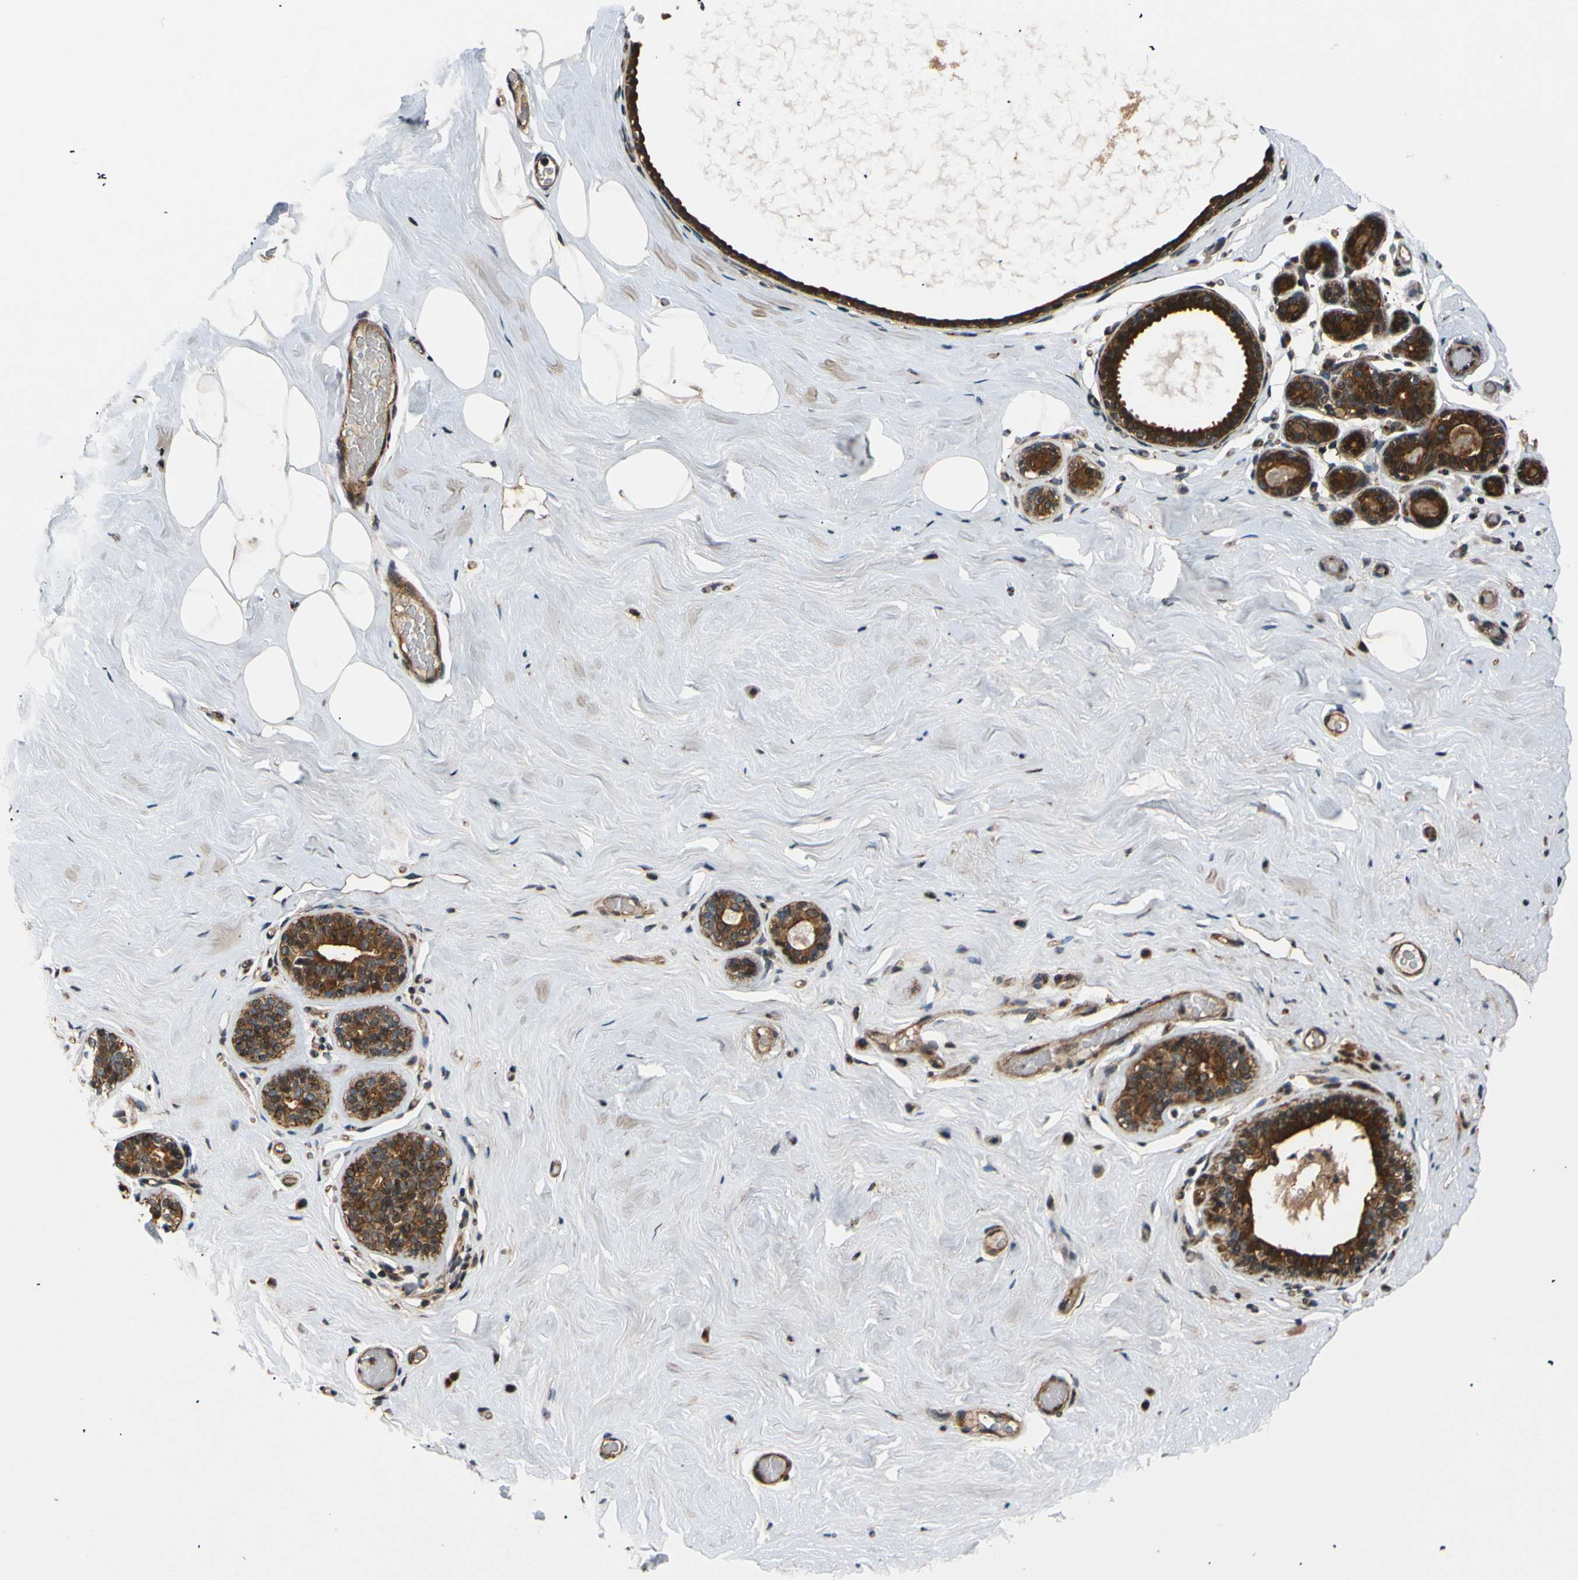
{"staining": {"intensity": "moderate", "quantity": ">75%", "location": "cytoplasmic/membranous"}, "tissue": "breast", "cell_type": "Adipocytes", "image_type": "normal", "snomed": [{"axis": "morphology", "description": "Normal tissue, NOS"}, {"axis": "topography", "description": "Breast"}], "caption": "This is a histology image of immunohistochemistry staining of normal breast, which shows moderate positivity in the cytoplasmic/membranous of adipocytes.", "gene": "AKAP9", "patient": {"sex": "female", "age": 75}}